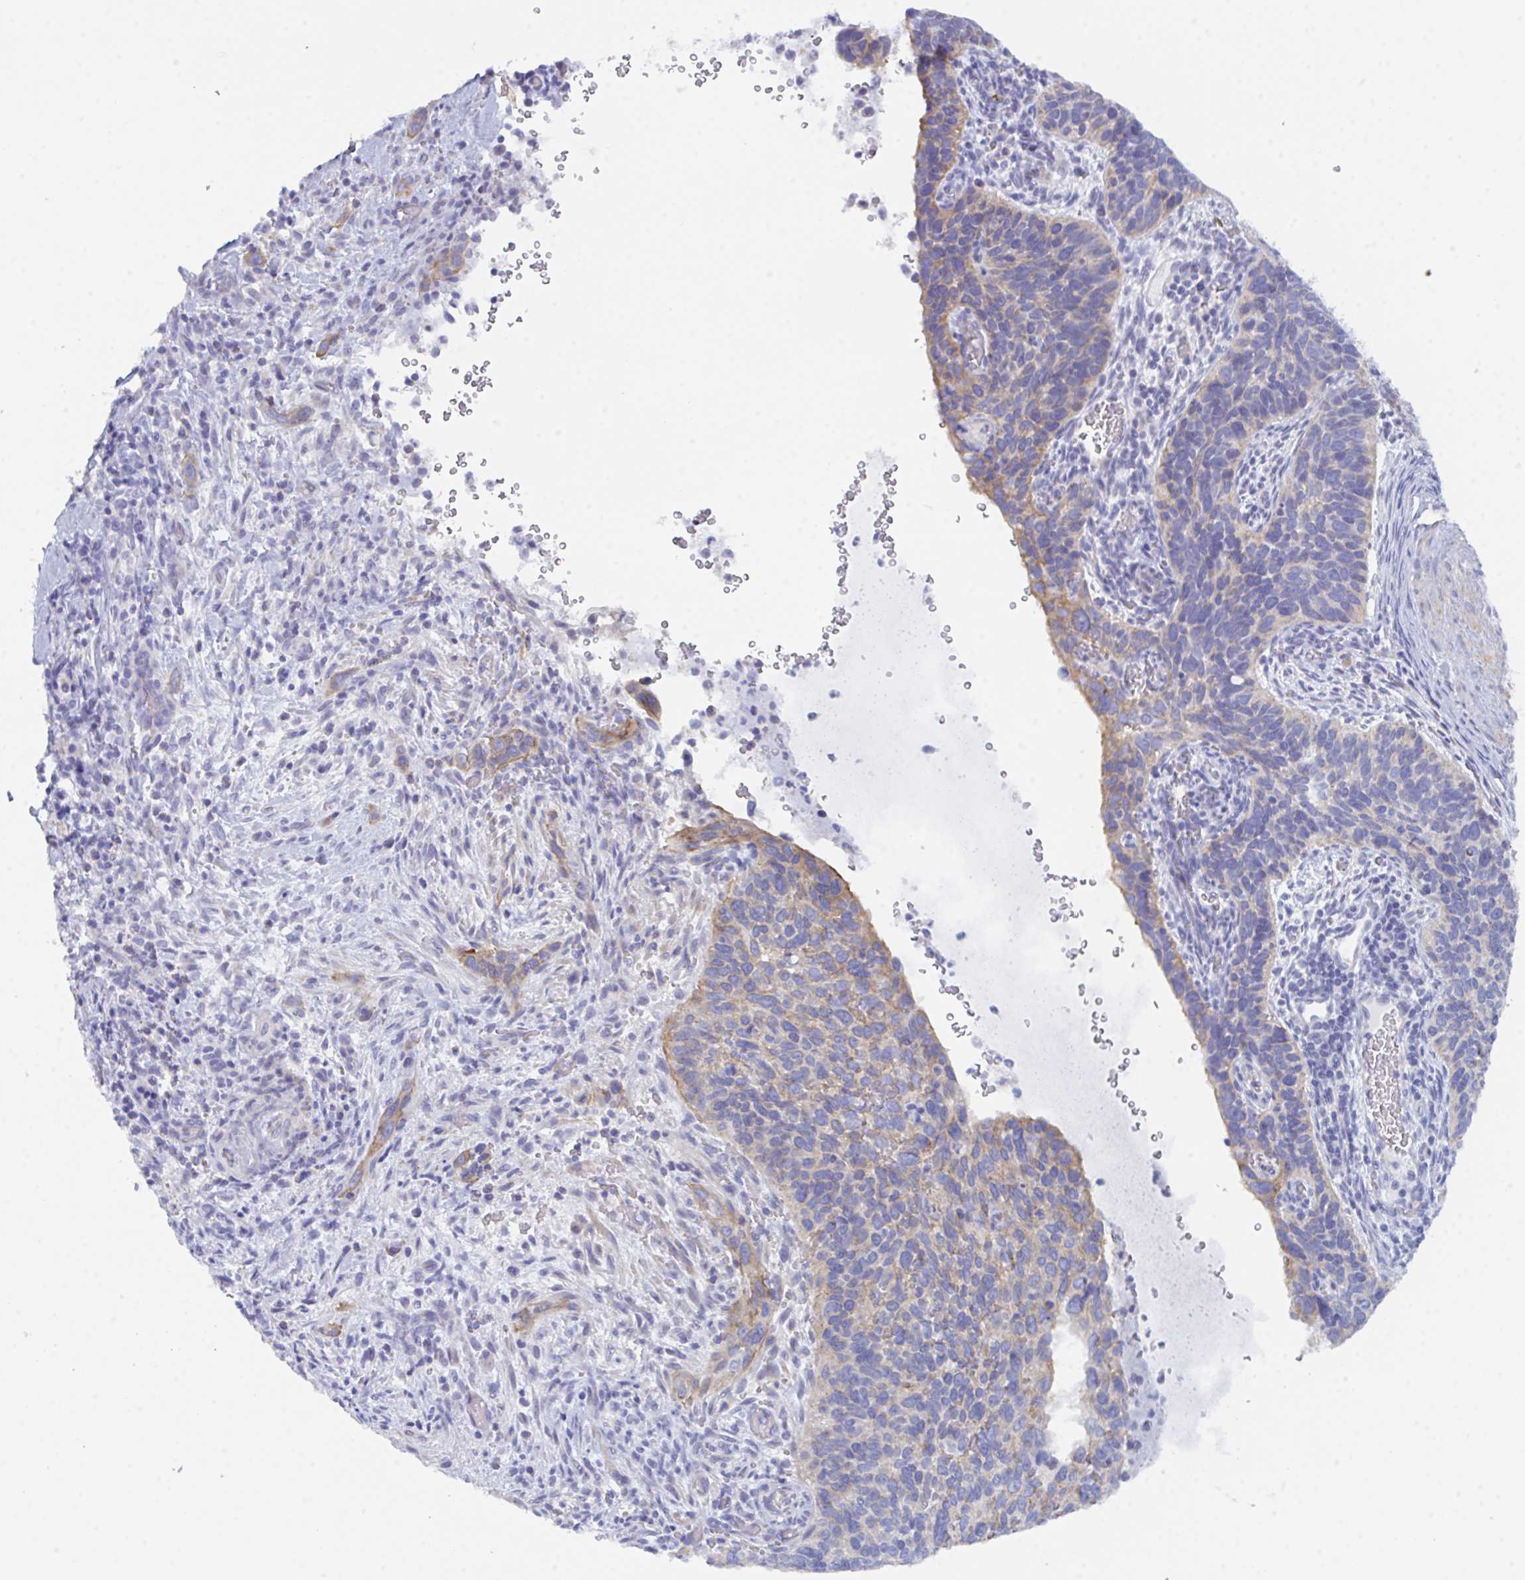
{"staining": {"intensity": "weak", "quantity": "25%-75%", "location": "cytoplasmic/membranous"}, "tissue": "cervical cancer", "cell_type": "Tumor cells", "image_type": "cancer", "snomed": [{"axis": "morphology", "description": "Squamous cell carcinoma, NOS"}, {"axis": "topography", "description": "Cervix"}], "caption": "Weak cytoplasmic/membranous expression is seen in approximately 25%-75% of tumor cells in cervical cancer (squamous cell carcinoma).", "gene": "CEP170B", "patient": {"sex": "female", "age": 51}}